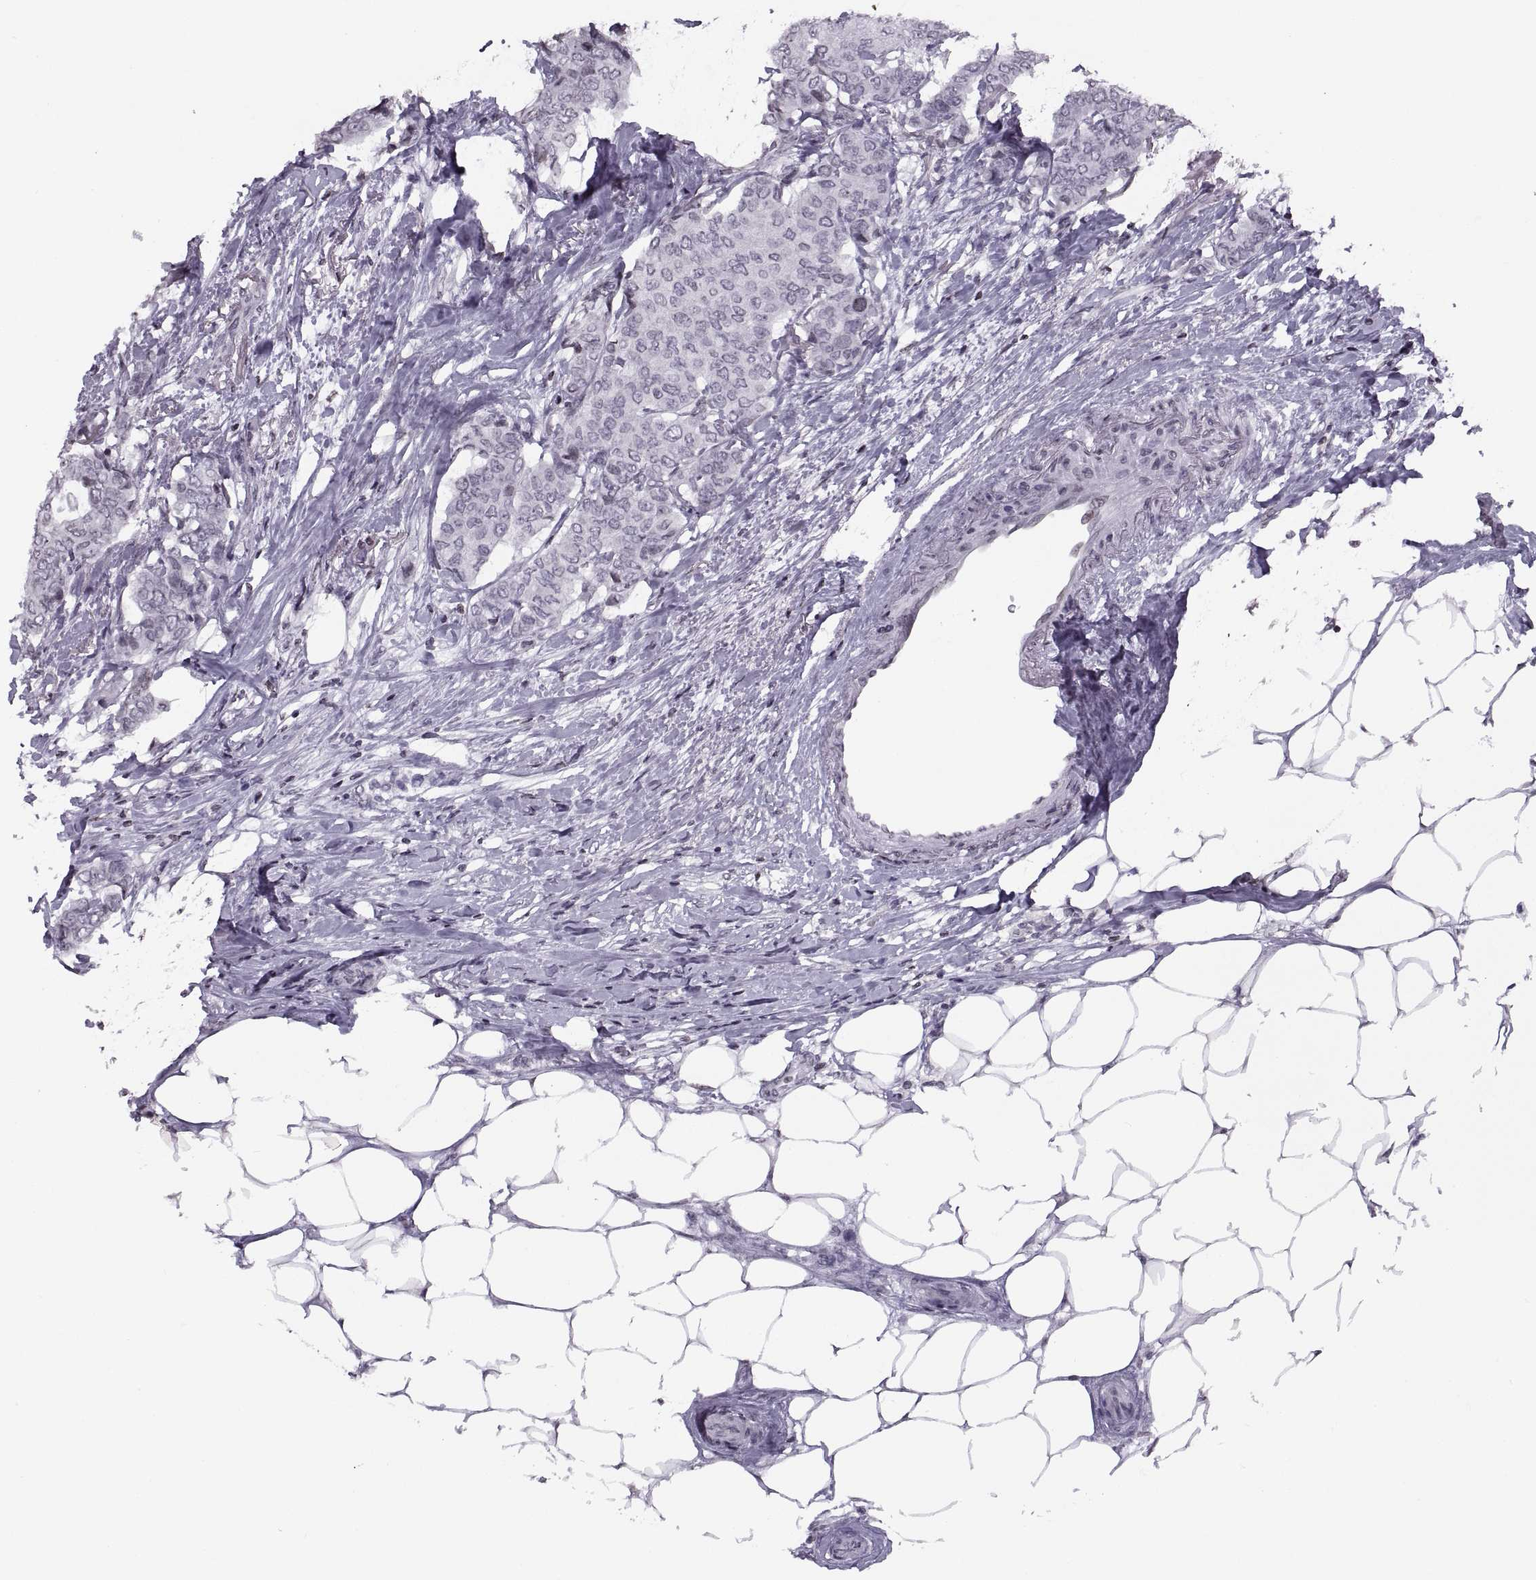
{"staining": {"intensity": "negative", "quantity": "none", "location": "none"}, "tissue": "breast cancer", "cell_type": "Tumor cells", "image_type": "cancer", "snomed": [{"axis": "morphology", "description": "Duct carcinoma"}, {"axis": "topography", "description": "Breast"}], "caption": "High magnification brightfield microscopy of invasive ductal carcinoma (breast) stained with DAB (3,3'-diaminobenzidine) (brown) and counterstained with hematoxylin (blue): tumor cells show no significant positivity.", "gene": "H1-8", "patient": {"sex": "female", "age": 75}}